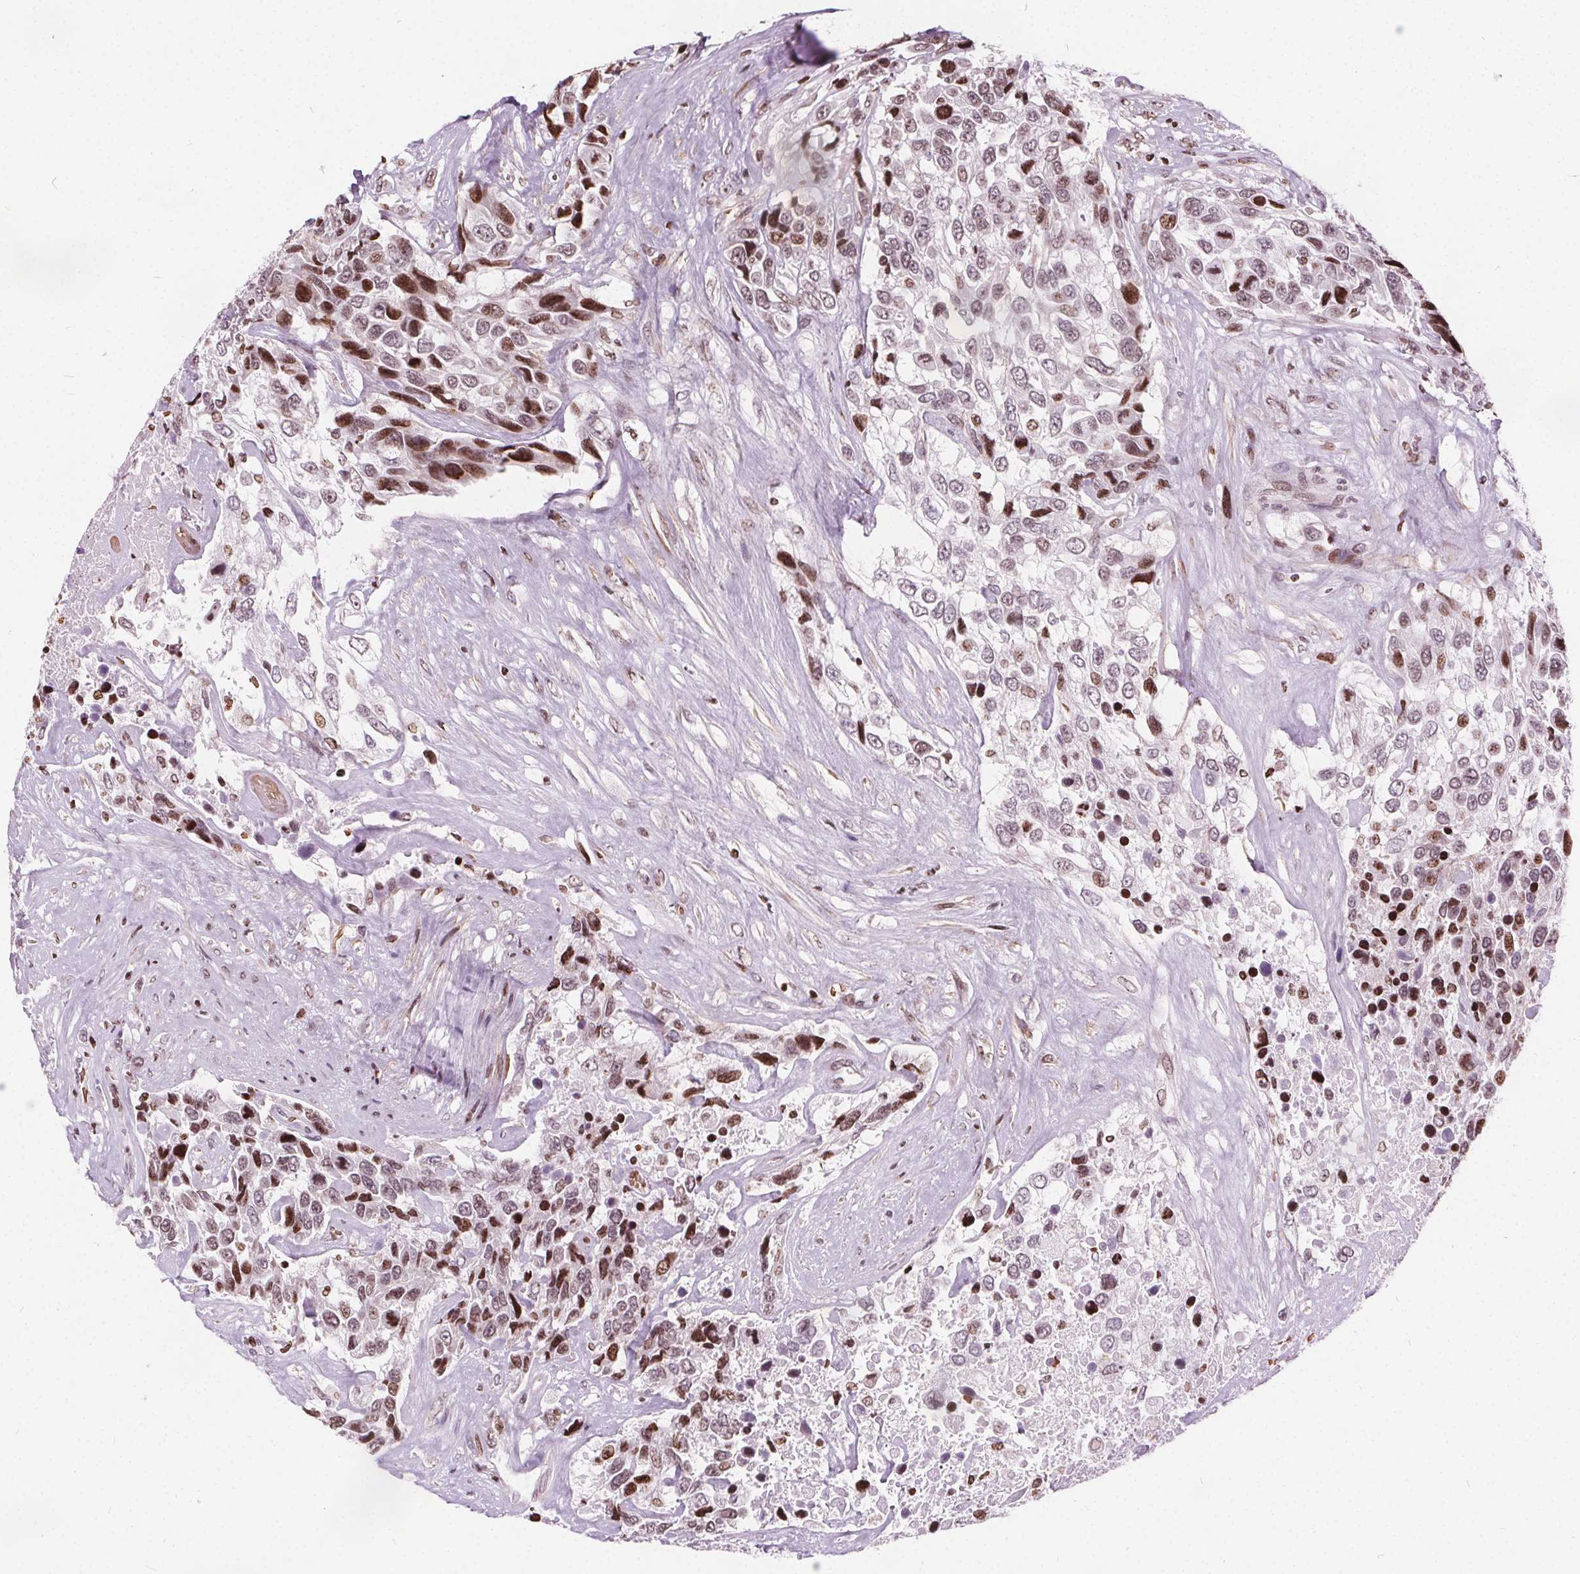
{"staining": {"intensity": "moderate", "quantity": "25%-75%", "location": "nuclear"}, "tissue": "urothelial cancer", "cell_type": "Tumor cells", "image_type": "cancer", "snomed": [{"axis": "morphology", "description": "Urothelial carcinoma, High grade"}, {"axis": "topography", "description": "Urinary bladder"}], "caption": "Protein analysis of urothelial cancer tissue demonstrates moderate nuclear staining in approximately 25%-75% of tumor cells.", "gene": "ISLR2", "patient": {"sex": "female", "age": 70}}